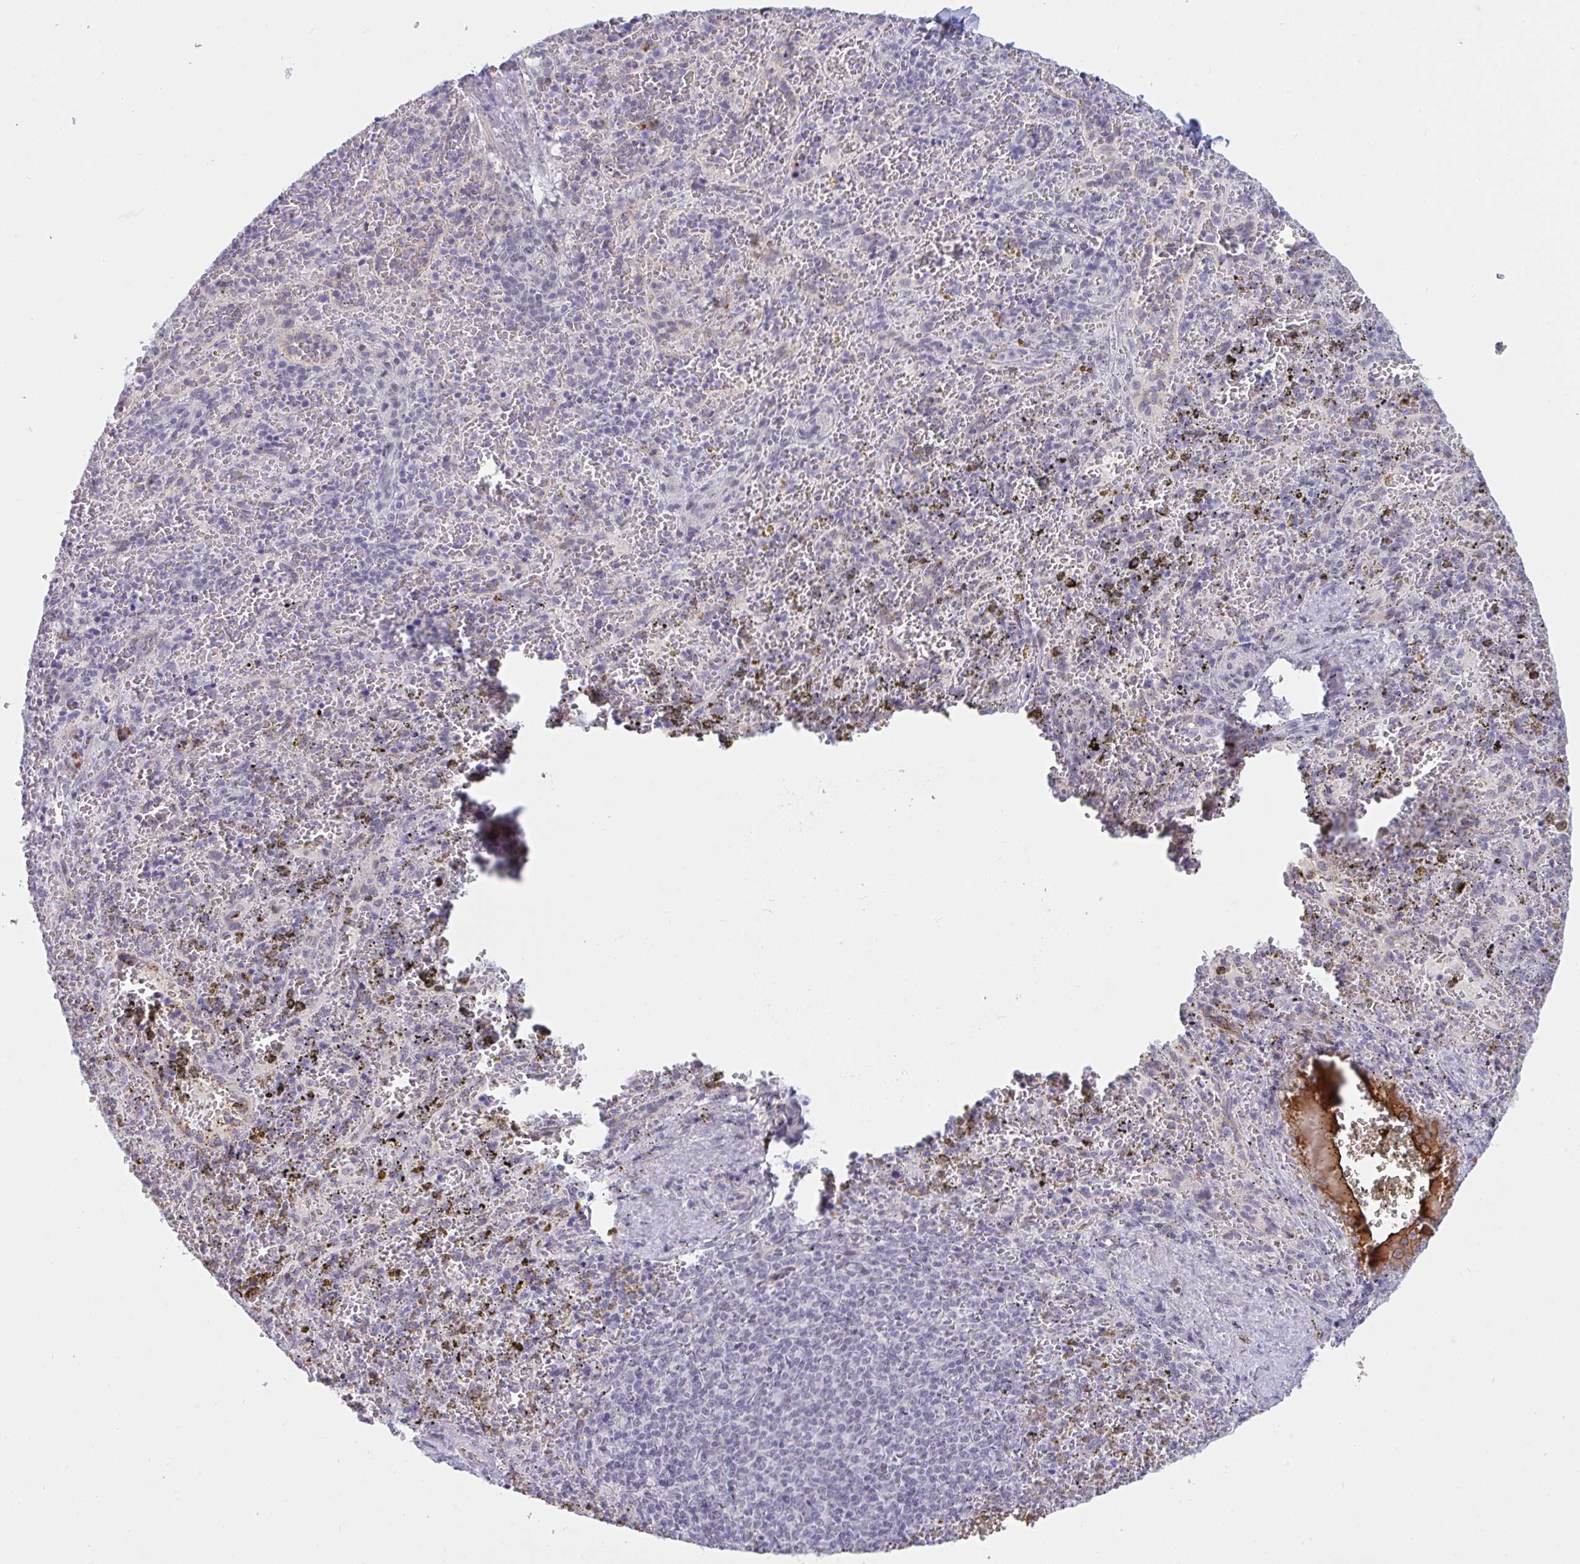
{"staining": {"intensity": "negative", "quantity": "none", "location": "none"}, "tissue": "spleen", "cell_type": "Cells in red pulp", "image_type": "normal", "snomed": [{"axis": "morphology", "description": "Normal tissue, NOS"}, {"axis": "topography", "description": "Spleen"}], "caption": "This is a image of IHC staining of unremarkable spleen, which shows no staining in cells in red pulp. (Brightfield microscopy of DAB immunohistochemistry (IHC) at high magnification).", "gene": "DSCAML1", "patient": {"sex": "female", "age": 50}}